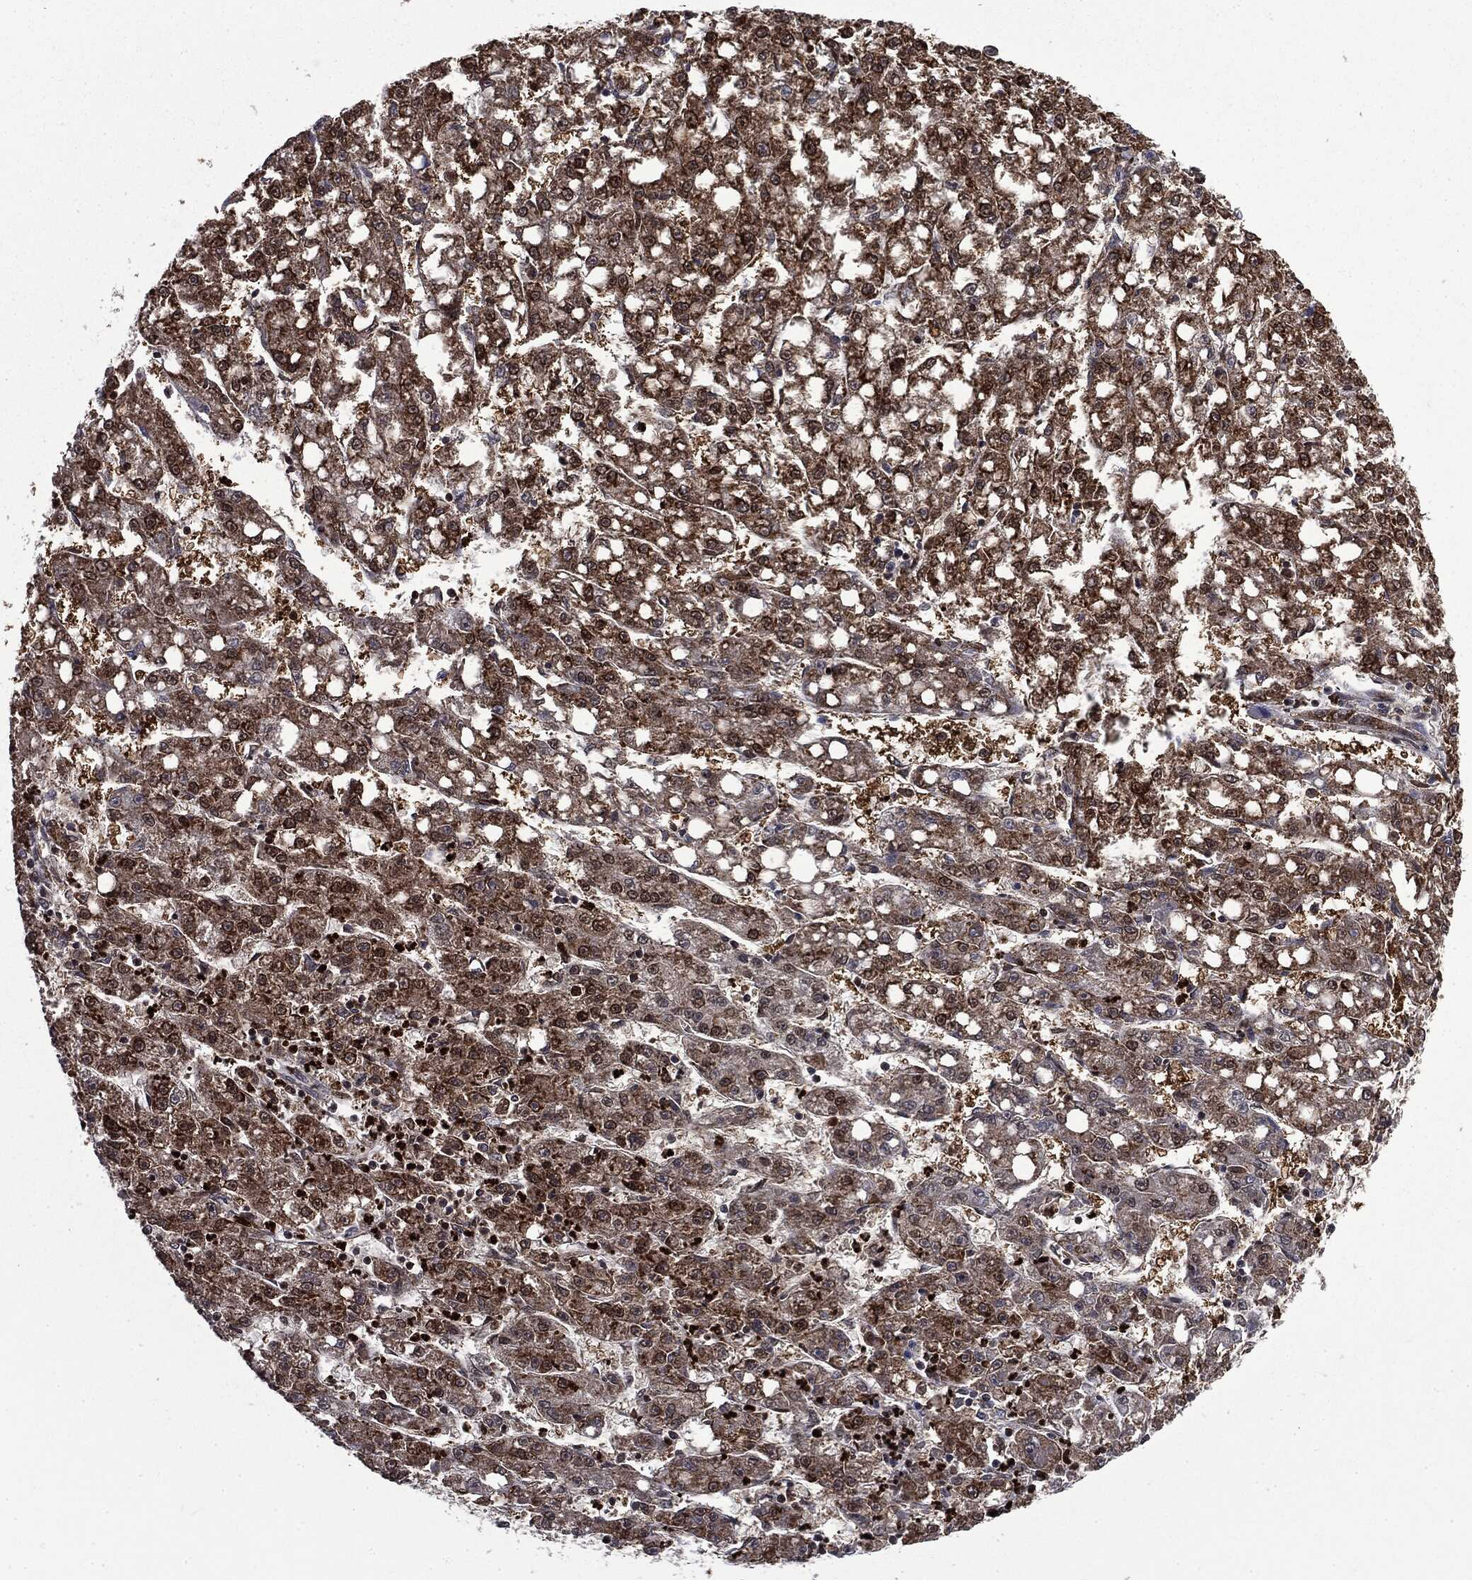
{"staining": {"intensity": "moderate", "quantity": ">75%", "location": "cytoplasmic/membranous,nuclear"}, "tissue": "liver cancer", "cell_type": "Tumor cells", "image_type": "cancer", "snomed": [{"axis": "morphology", "description": "Carcinoma, Hepatocellular, NOS"}, {"axis": "topography", "description": "Liver"}], "caption": "This is a micrograph of immunohistochemistry (IHC) staining of liver cancer (hepatocellular carcinoma), which shows moderate staining in the cytoplasmic/membranous and nuclear of tumor cells.", "gene": "GPI", "patient": {"sex": "female", "age": 65}}